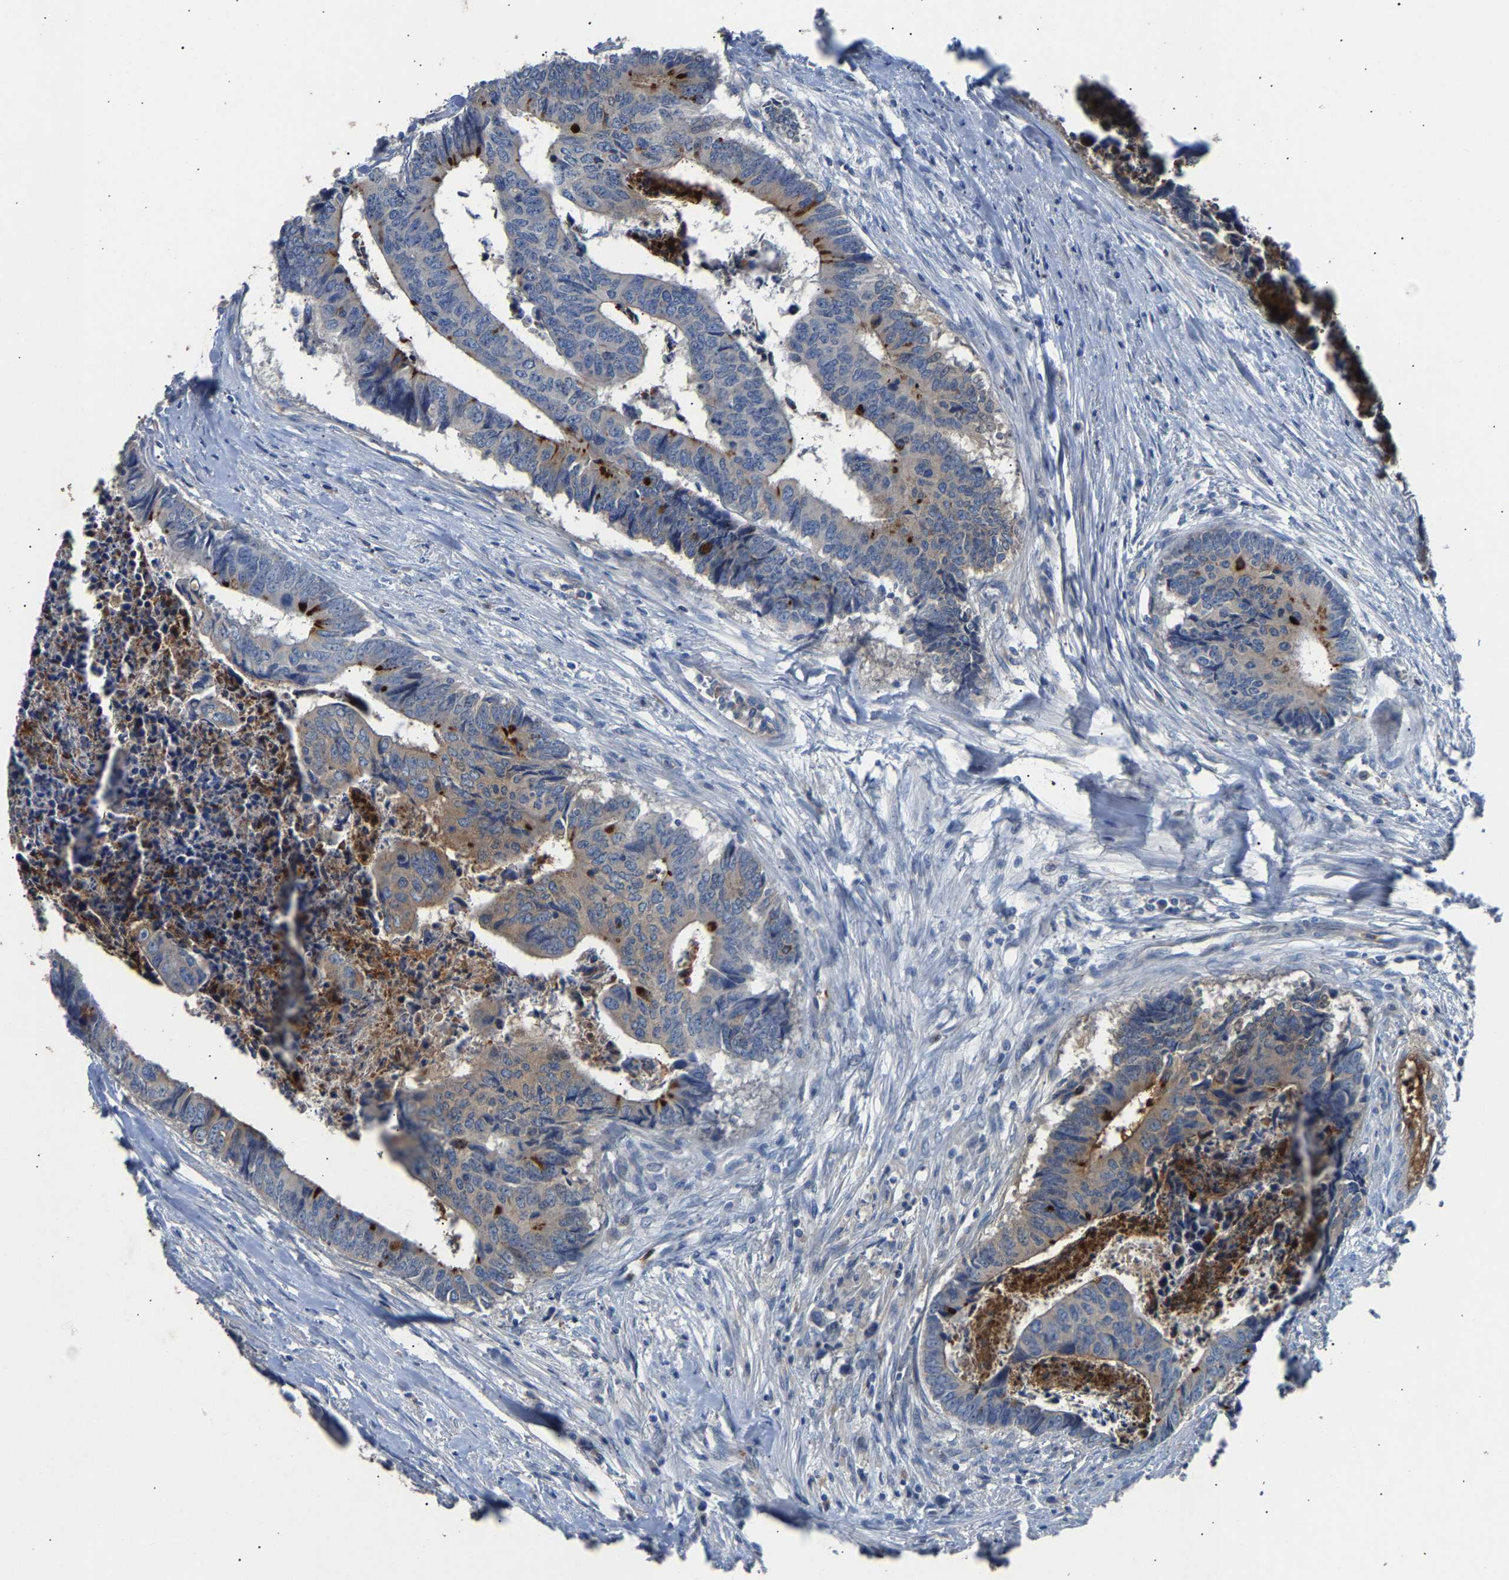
{"staining": {"intensity": "strong", "quantity": "<25%", "location": "cytoplasmic/membranous"}, "tissue": "colorectal cancer", "cell_type": "Tumor cells", "image_type": "cancer", "snomed": [{"axis": "morphology", "description": "Adenocarcinoma, NOS"}, {"axis": "topography", "description": "Rectum"}], "caption": "Strong cytoplasmic/membranous staining is present in approximately <25% of tumor cells in adenocarcinoma (colorectal). Using DAB (brown) and hematoxylin (blue) stains, captured at high magnification using brightfield microscopy.", "gene": "CCDC171", "patient": {"sex": "male", "age": 84}}